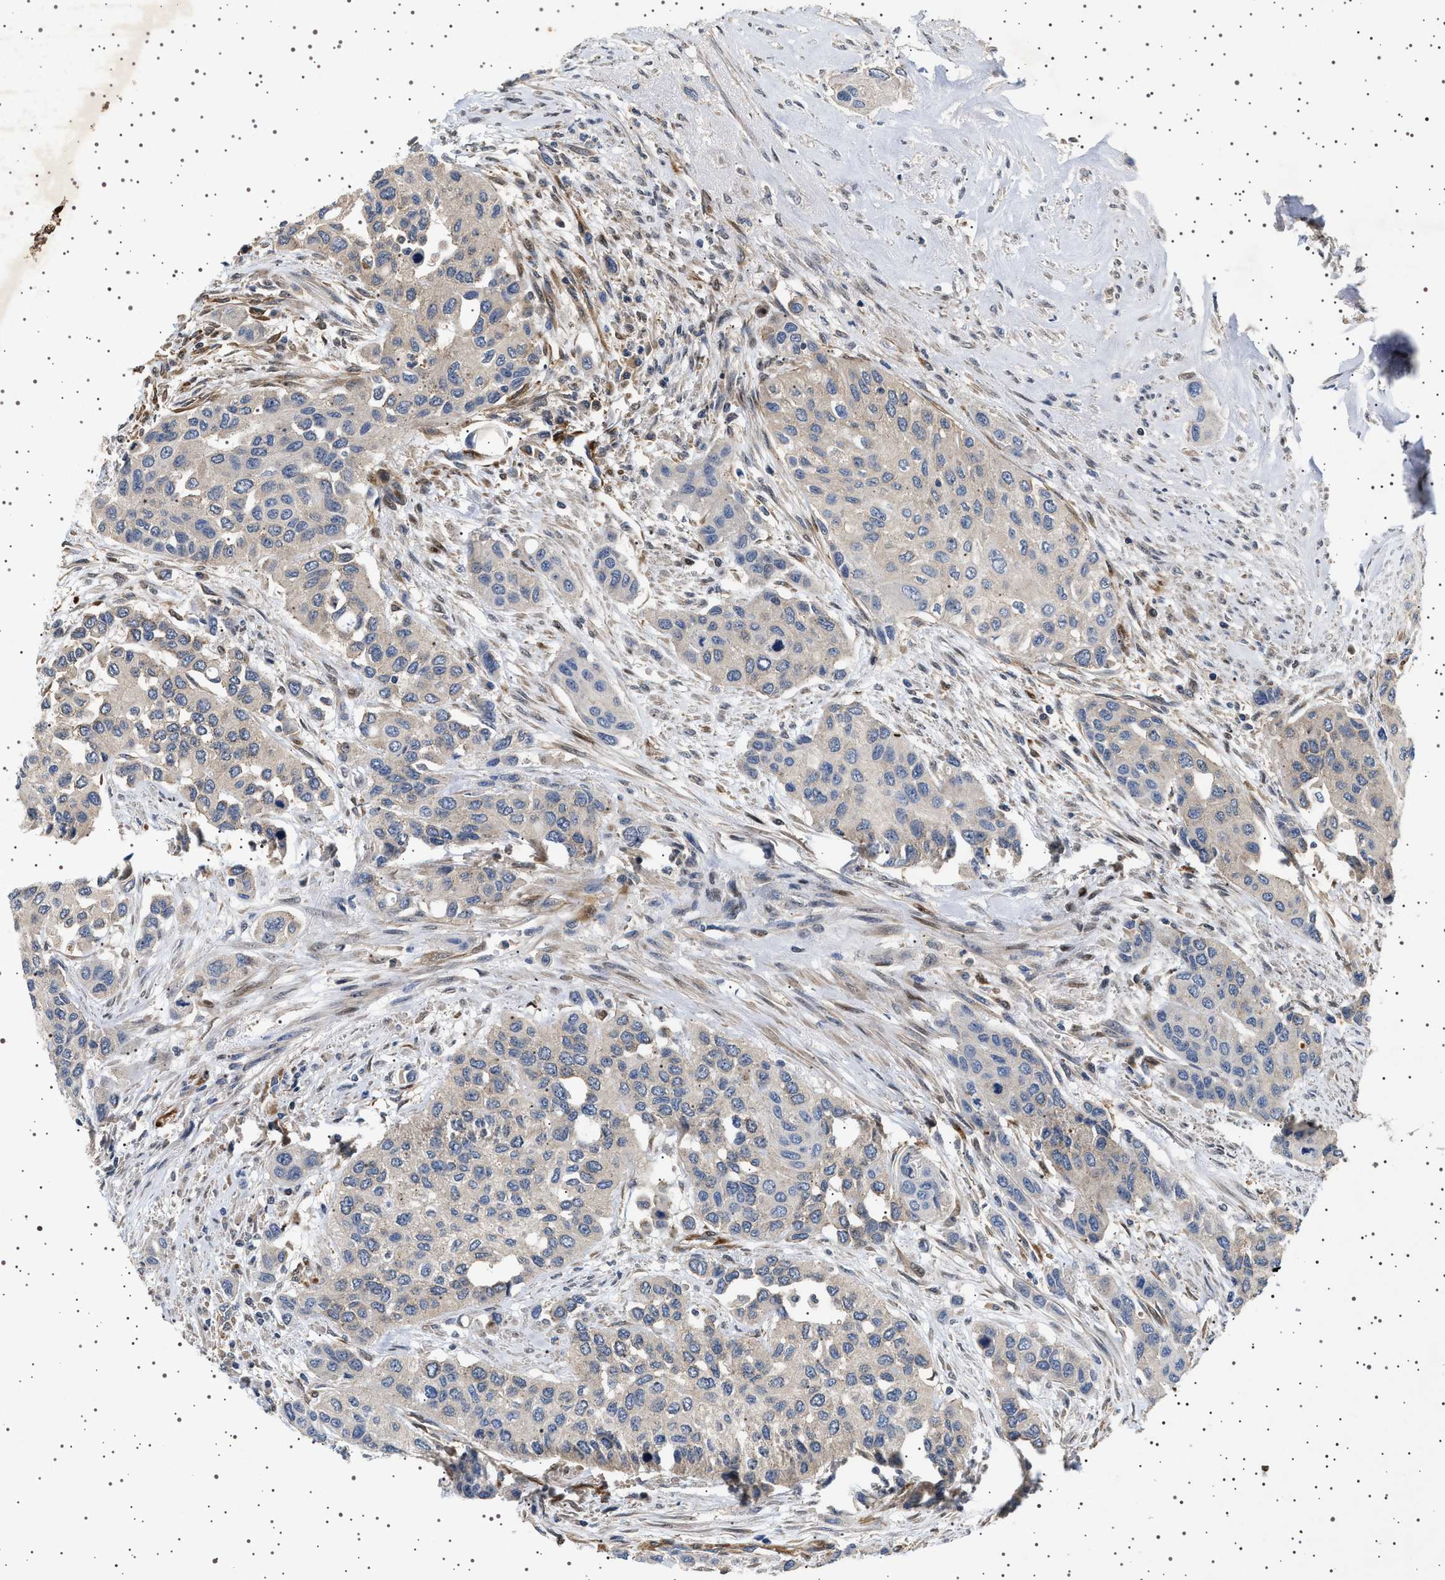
{"staining": {"intensity": "negative", "quantity": "none", "location": "none"}, "tissue": "urothelial cancer", "cell_type": "Tumor cells", "image_type": "cancer", "snomed": [{"axis": "morphology", "description": "Urothelial carcinoma, High grade"}, {"axis": "topography", "description": "Urinary bladder"}], "caption": "Immunohistochemical staining of human urothelial cancer displays no significant positivity in tumor cells.", "gene": "GUCY1B1", "patient": {"sex": "female", "age": 56}}